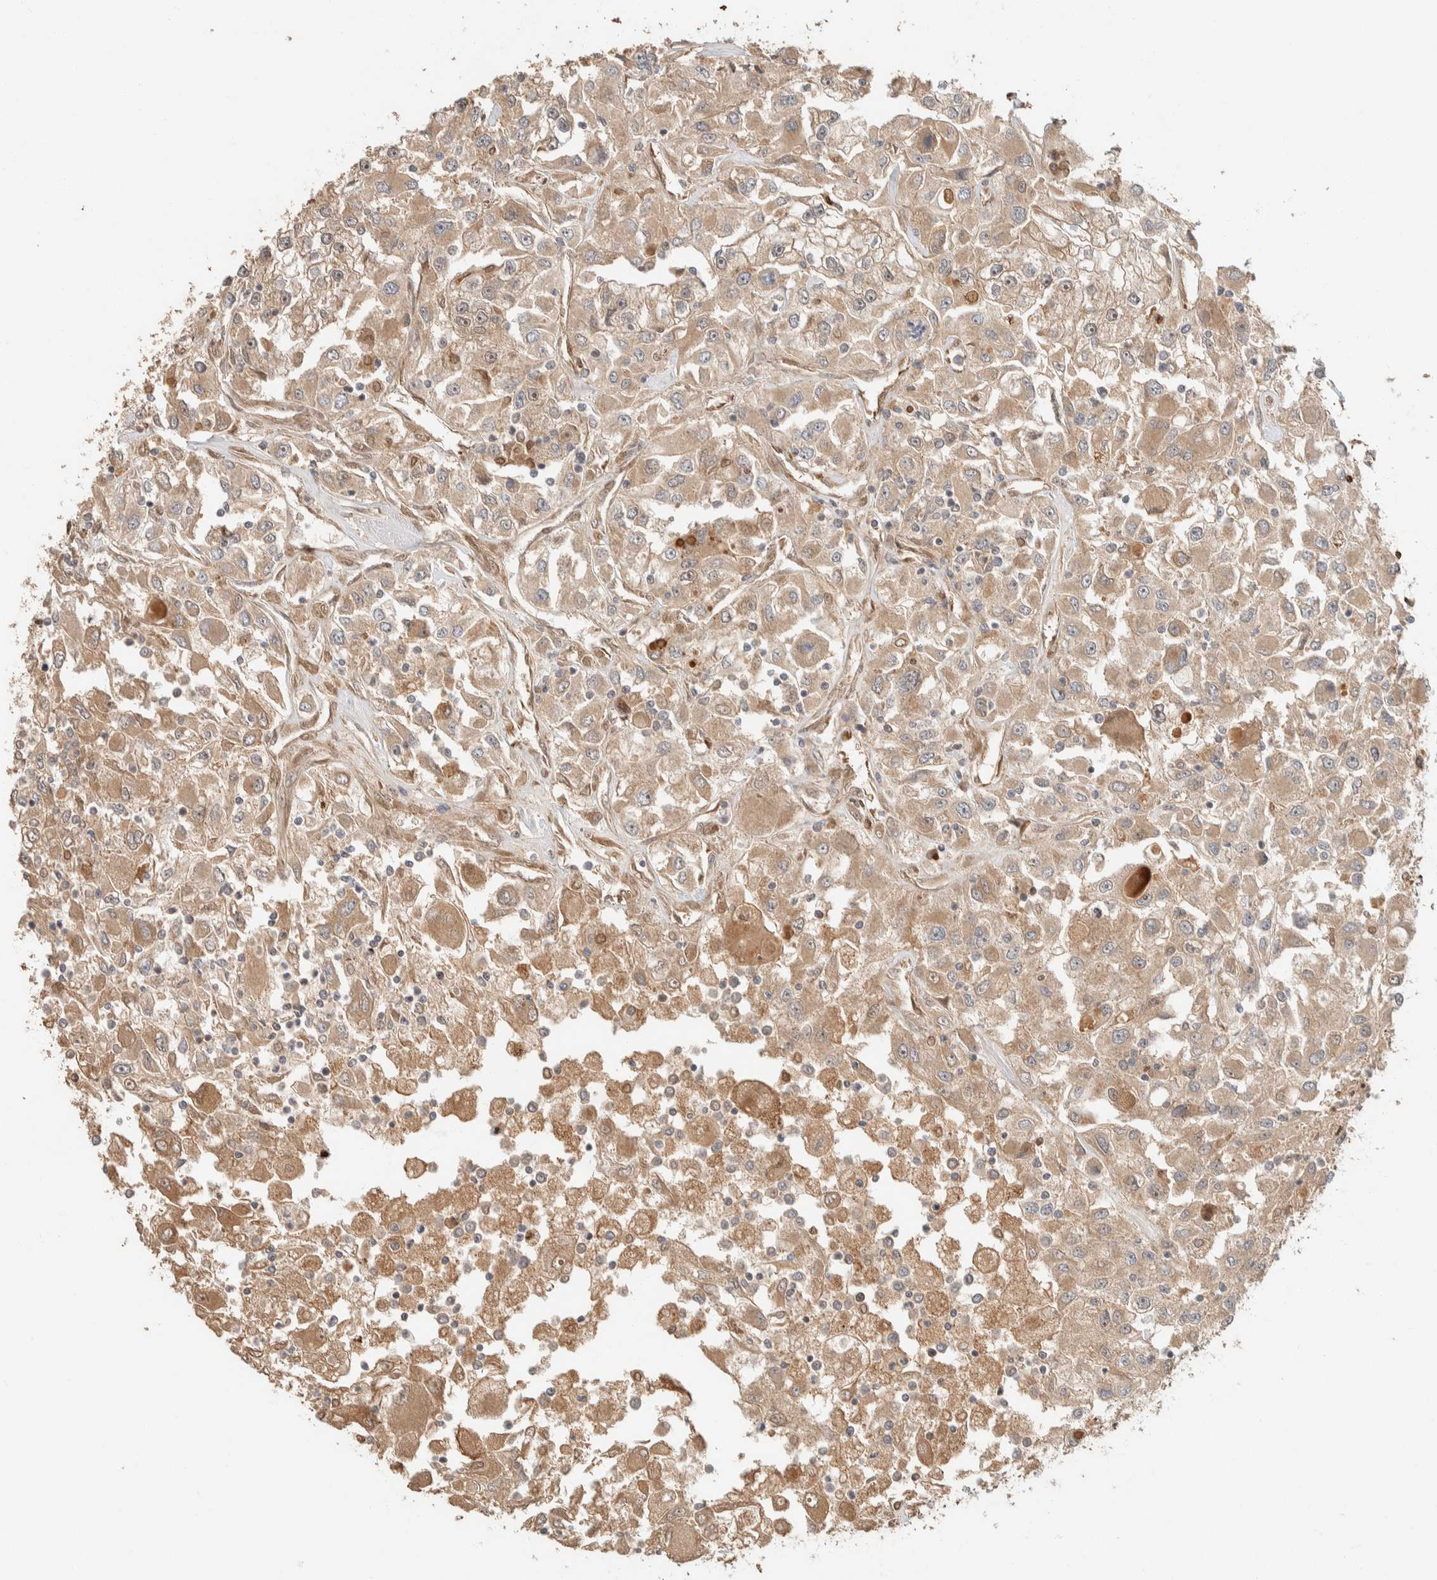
{"staining": {"intensity": "moderate", "quantity": ">75%", "location": "cytoplasmic/membranous"}, "tissue": "renal cancer", "cell_type": "Tumor cells", "image_type": "cancer", "snomed": [{"axis": "morphology", "description": "Adenocarcinoma, NOS"}, {"axis": "topography", "description": "Kidney"}], "caption": "Immunohistochemical staining of renal cancer displays moderate cytoplasmic/membranous protein expression in about >75% of tumor cells.", "gene": "ZBTB2", "patient": {"sex": "female", "age": 52}}